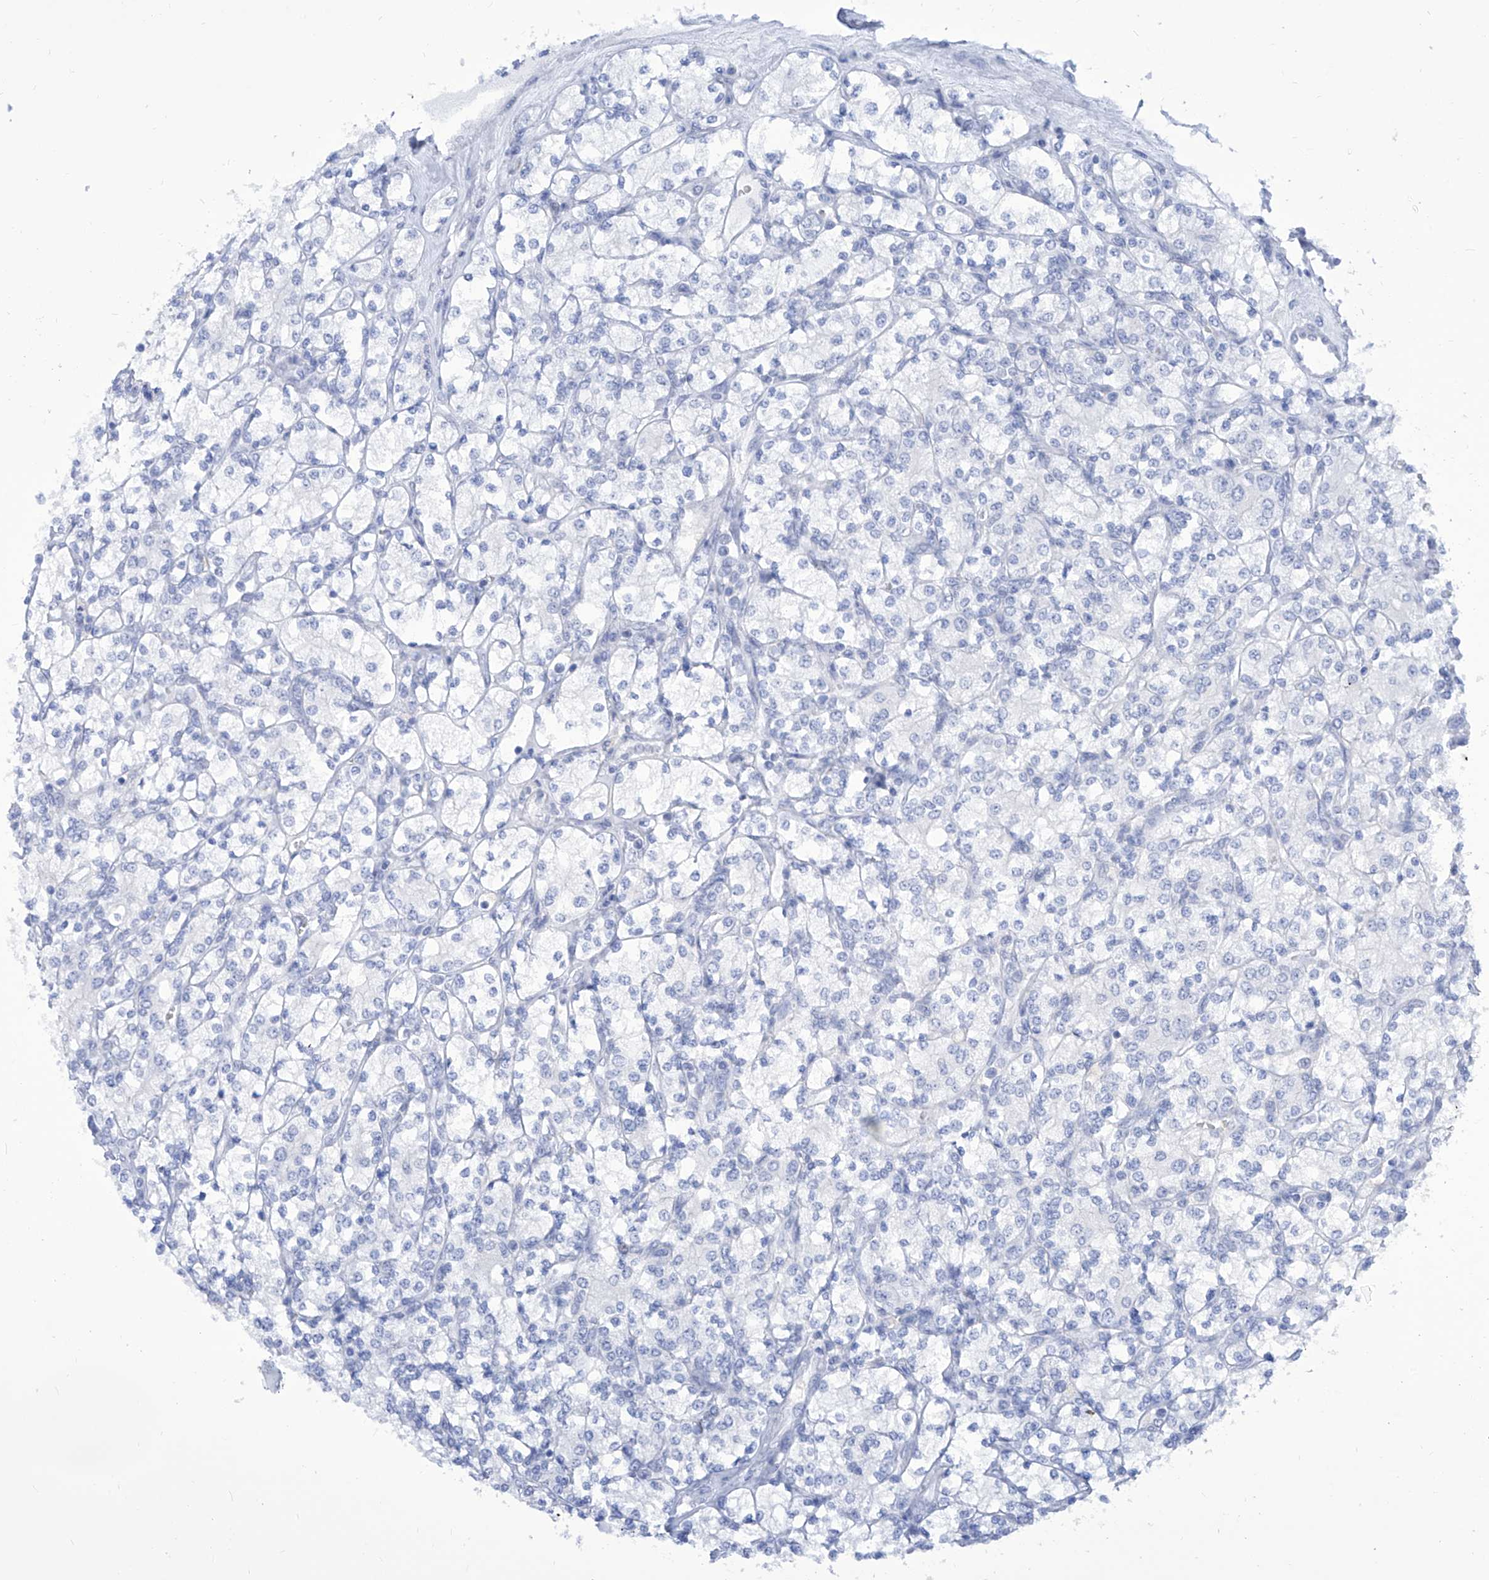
{"staining": {"intensity": "negative", "quantity": "none", "location": "none"}, "tissue": "renal cancer", "cell_type": "Tumor cells", "image_type": "cancer", "snomed": [{"axis": "morphology", "description": "Adenocarcinoma, NOS"}, {"axis": "topography", "description": "Kidney"}], "caption": "This is a photomicrograph of immunohistochemistry staining of renal cancer, which shows no expression in tumor cells.", "gene": "SART1", "patient": {"sex": "male", "age": 77}}